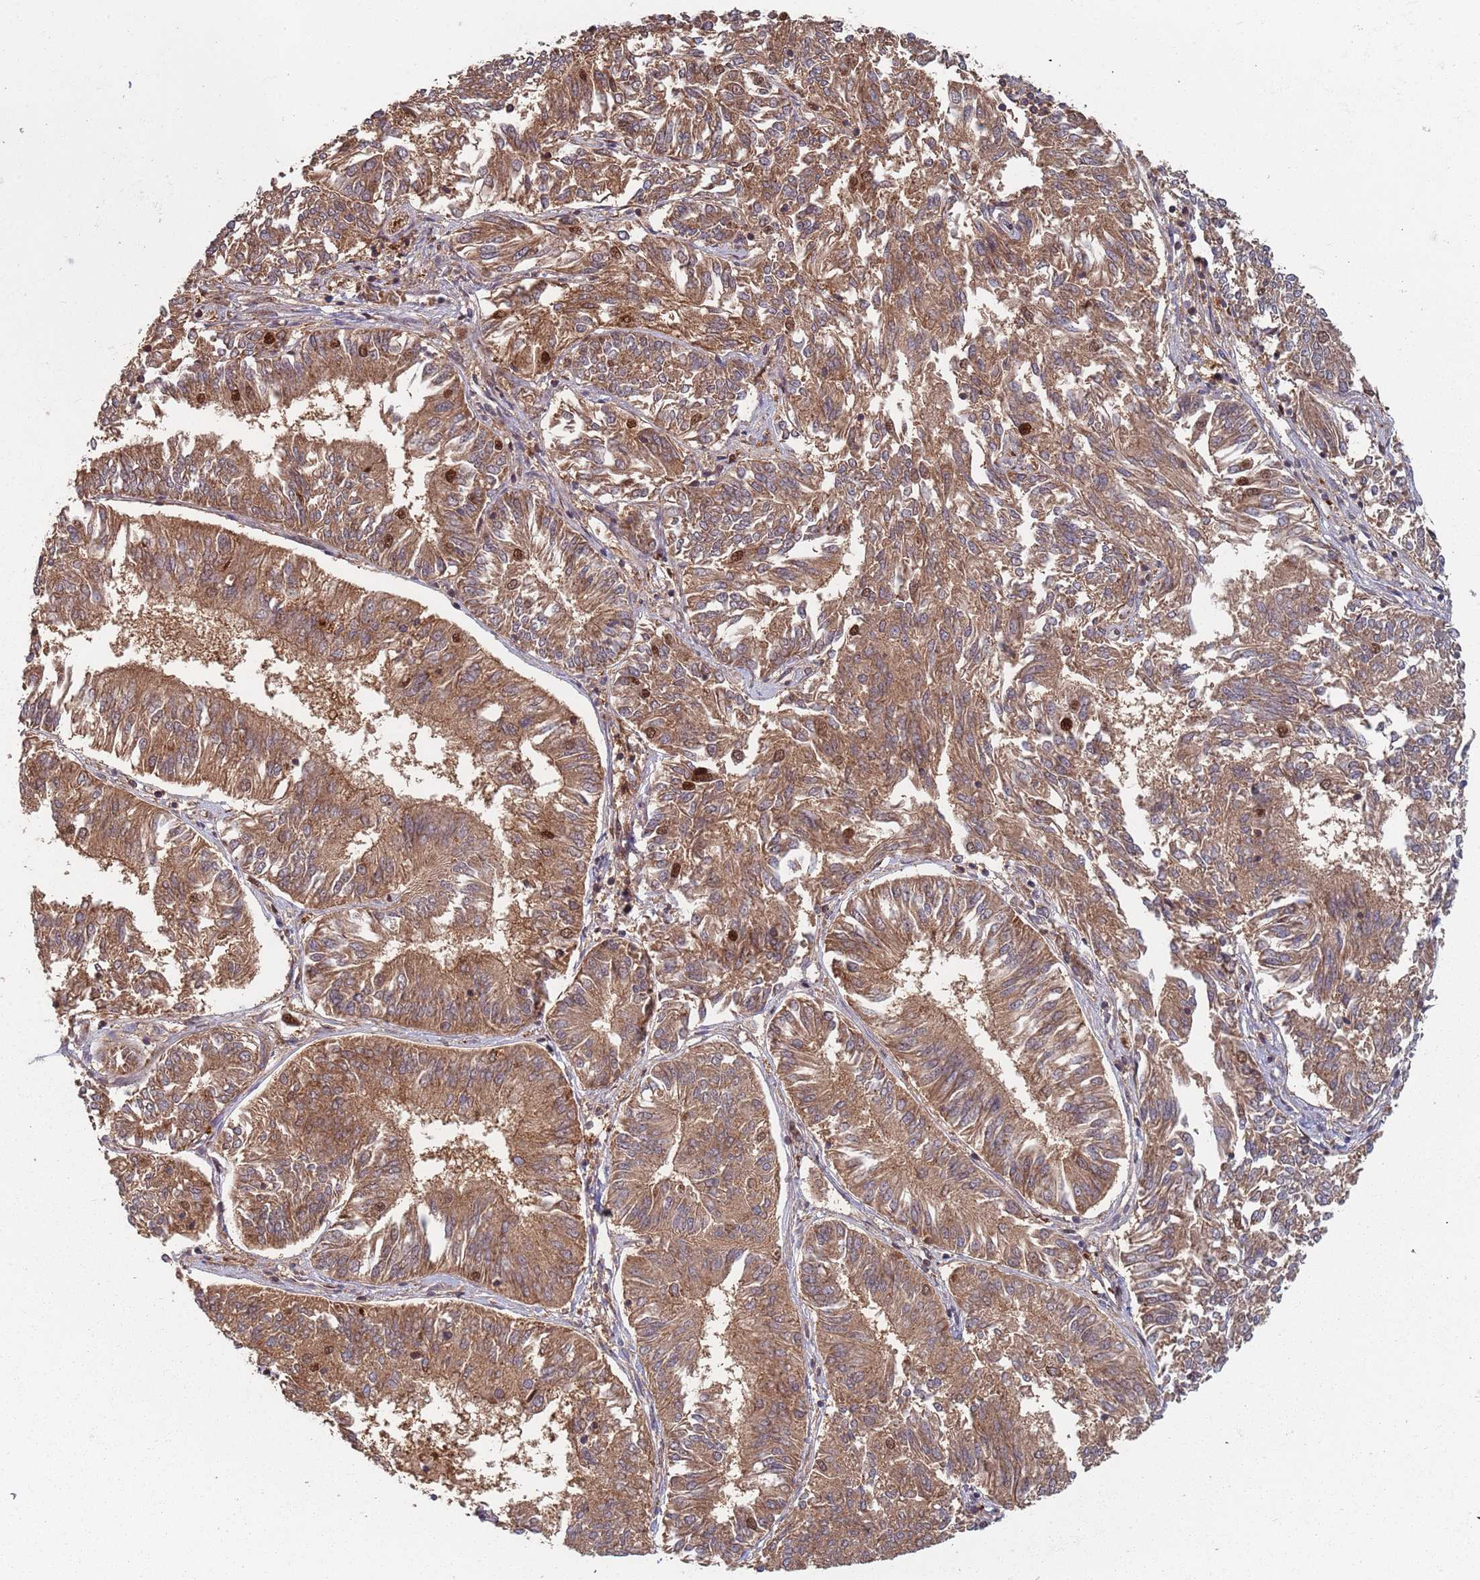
{"staining": {"intensity": "moderate", "quantity": ">75%", "location": "cytoplasmic/membranous"}, "tissue": "endometrial cancer", "cell_type": "Tumor cells", "image_type": "cancer", "snomed": [{"axis": "morphology", "description": "Adenocarcinoma, NOS"}, {"axis": "topography", "description": "Endometrium"}], "caption": "Endometrial adenocarcinoma stained with immunohistochemistry demonstrates moderate cytoplasmic/membranous staining in approximately >75% of tumor cells.", "gene": "GDI2", "patient": {"sex": "female", "age": 58}}